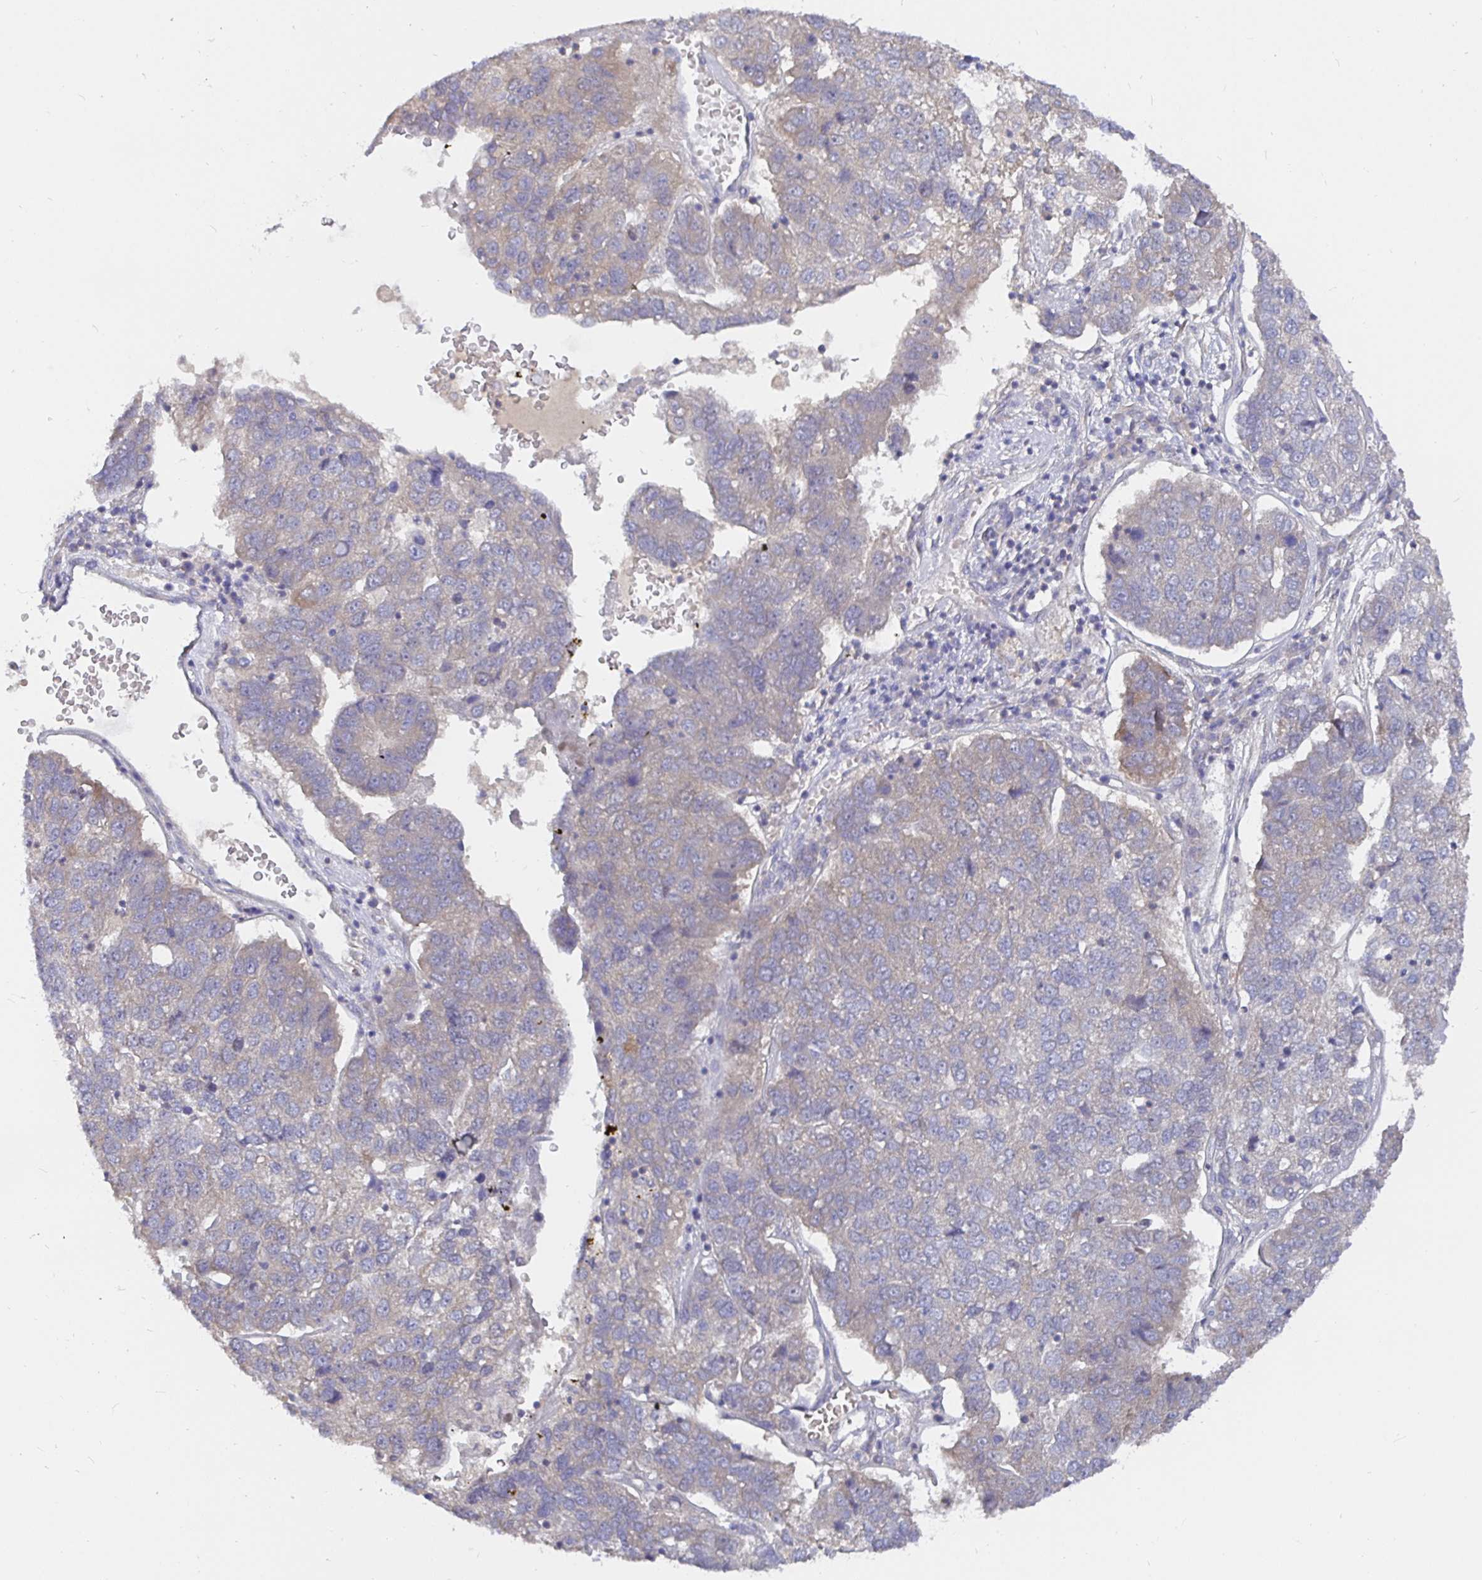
{"staining": {"intensity": "negative", "quantity": "none", "location": "none"}, "tissue": "pancreatic cancer", "cell_type": "Tumor cells", "image_type": "cancer", "snomed": [{"axis": "morphology", "description": "Adenocarcinoma, NOS"}, {"axis": "topography", "description": "Pancreas"}], "caption": "This photomicrograph is of pancreatic cancer (adenocarcinoma) stained with IHC to label a protein in brown with the nuclei are counter-stained blue. There is no expression in tumor cells.", "gene": "KIF21A", "patient": {"sex": "female", "age": 61}}